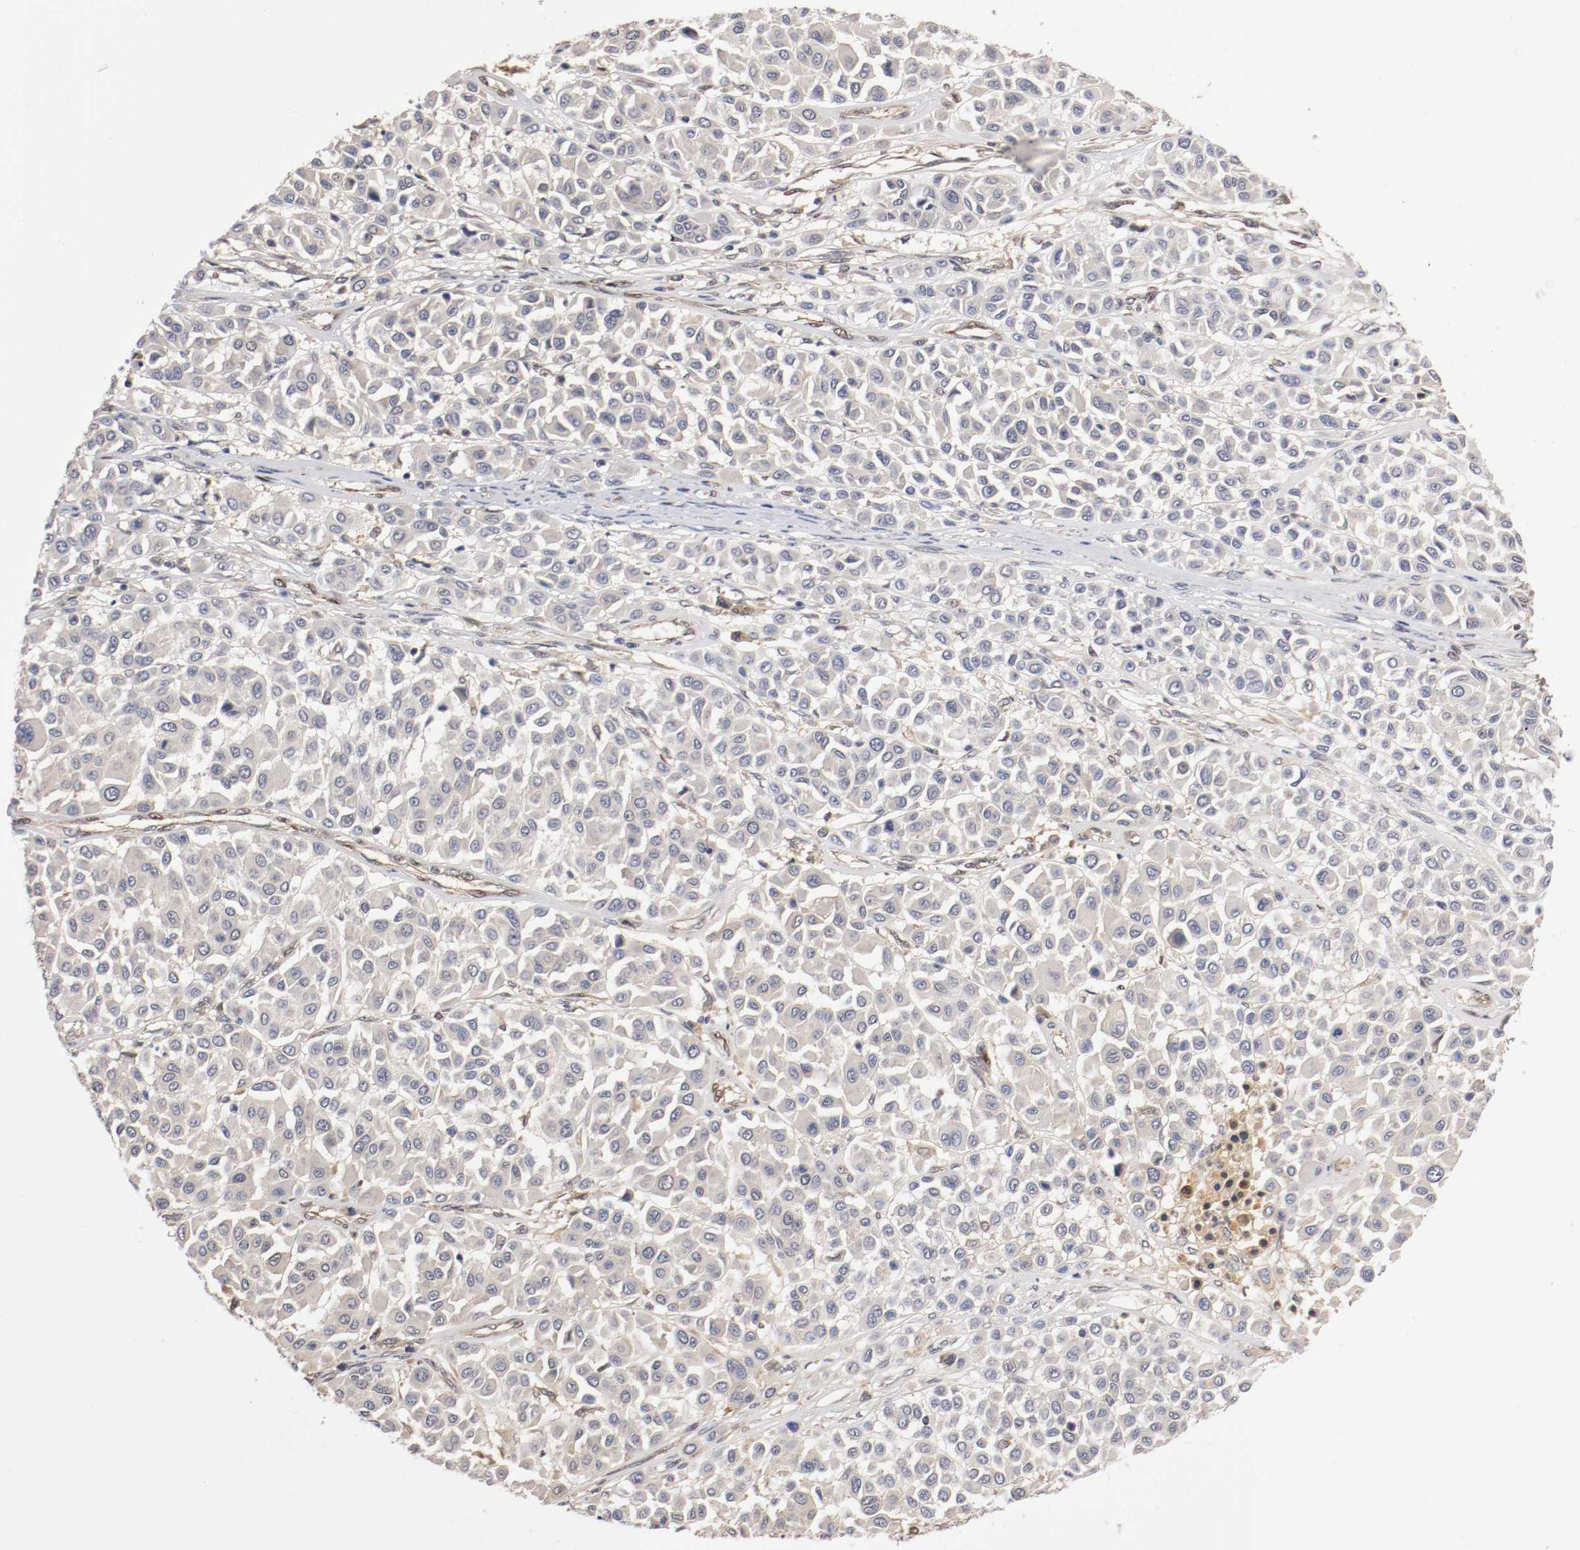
{"staining": {"intensity": "negative", "quantity": "none", "location": "none"}, "tissue": "melanoma", "cell_type": "Tumor cells", "image_type": "cancer", "snomed": [{"axis": "morphology", "description": "Malignant melanoma, Metastatic site"}, {"axis": "topography", "description": "Soft tissue"}], "caption": "A high-resolution micrograph shows IHC staining of malignant melanoma (metastatic site), which shows no significant staining in tumor cells.", "gene": "DNMT3B", "patient": {"sex": "male", "age": 41}}